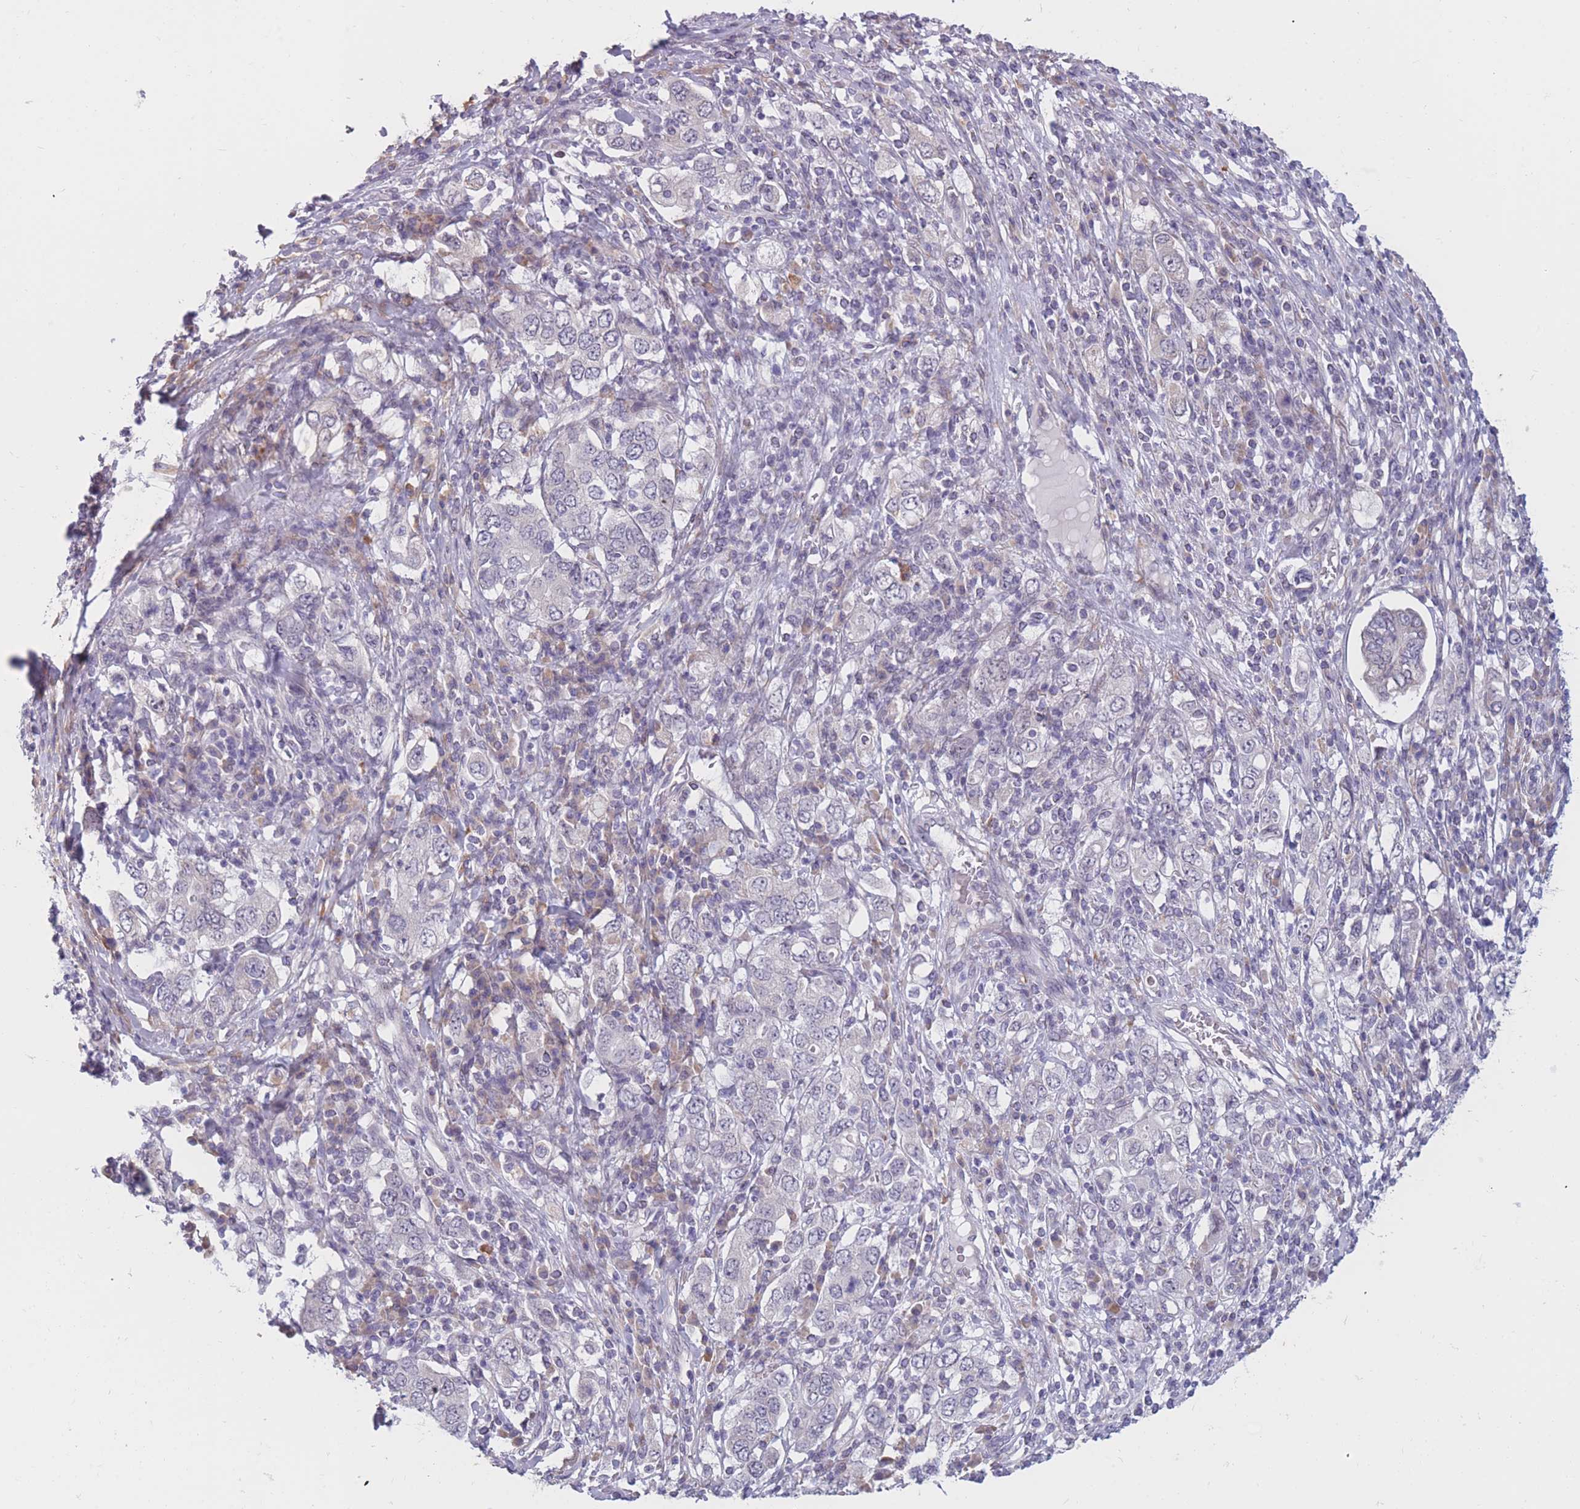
{"staining": {"intensity": "negative", "quantity": "none", "location": "none"}, "tissue": "stomach cancer", "cell_type": "Tumor cells", "image_type": "cancer", "snomed": [{"axis": "morphology", "description": "Adenocarcinoma, NOS"}, {"axis": "topography", "description": "Stomach, upper"}, {"axis": "topography", "description": "Stomach"}], "caption": "Micrograph shows no significant protein positivity in tumor cells of stomach cancer.", "gene": "COL27A1", "patient": {"sex": "male", "age": 62}}